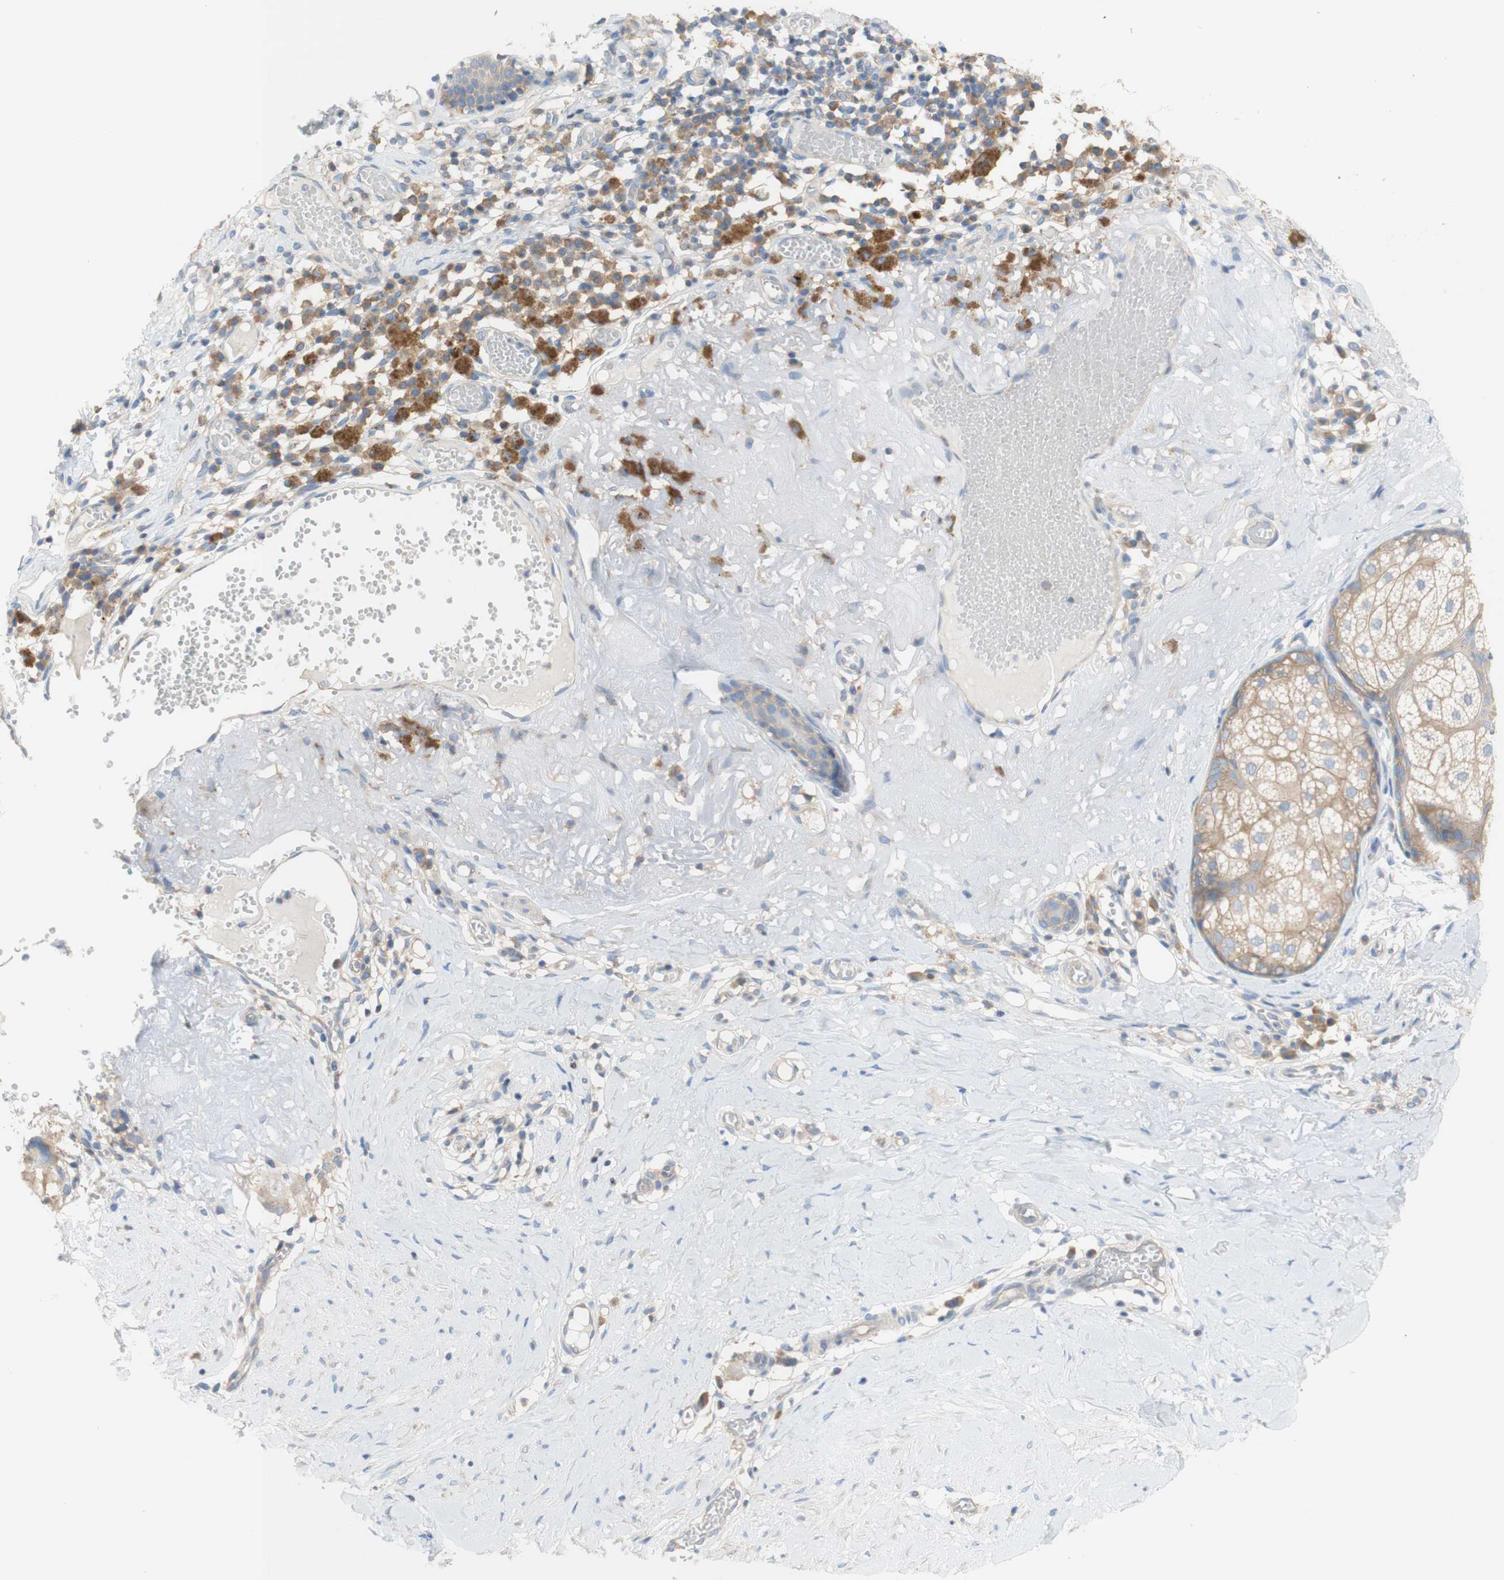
{"staining": {"intensity": "strong", "quantity": ">75%", "location": "cytoplasmic/membranous"}, "tissue": "melanoma", "cell_type": "Tumor cells", "image_type": "cancer", "snomed": [{"axis": "morphology", "description": "Malignant melanoma in situ"}, {"axis": "morphology", "description": "Malignant melanoma, NOS"}, {"axis": "topography", "description": "Skin"}], "caption": "The photomicrograph reveals a brown stain indicating the presence of a protein in the cytoplasmic/membranous of tumor cells in melanoma.", "gene": "ATP2B1", "patient": {"sex": "female", "age": 88}}